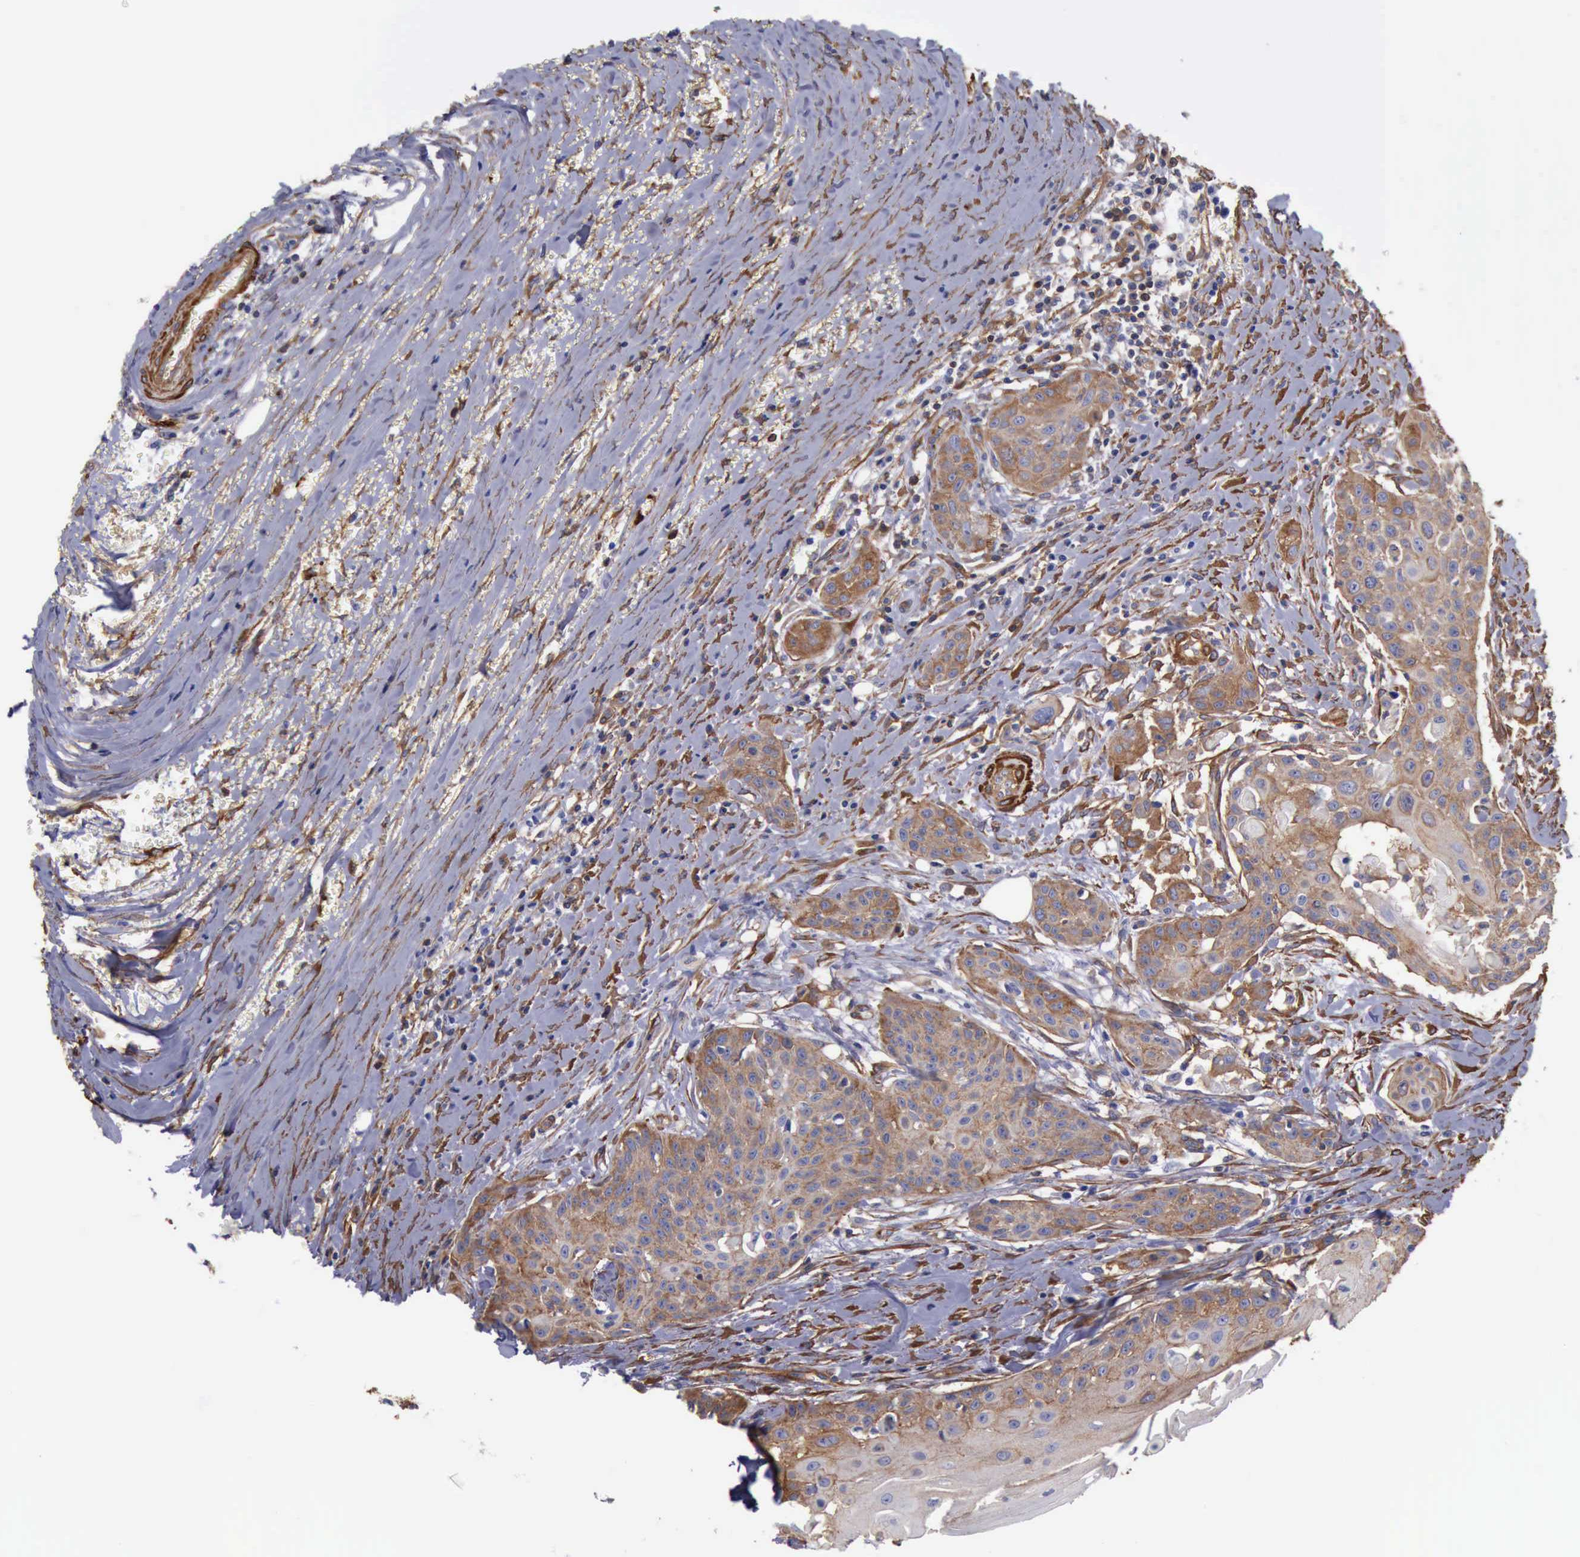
{"staining": {"intensity": "moderate", "quantity": "25%-75%", "location": "cytoplasmic/membranous"}, "tissue": "head and neck cancer", "cell_type": "Tumor cells", "image_type": "cancer", "snomed": [{"axis": "morphology", "description": "Squamous cell carcinoma, NOS"}, {"axis": "morphology", "description": "Squamous cell carcinoma, metastatic, NOS"}, {"axis": "topography", "description": "Lymph node"}, {"axis": "topography", "description": "Salivary gland"}, {"axis": "topography", "description": "Head-Neck"}], "caption": "Moderate cytoplasmic/membranous positivity is identified in about 25%-75% of tumor cells in squamous cell carcinoma (head and neck).", "gene": "FLNA", "patient": {"sex": "female", "age": 74}}